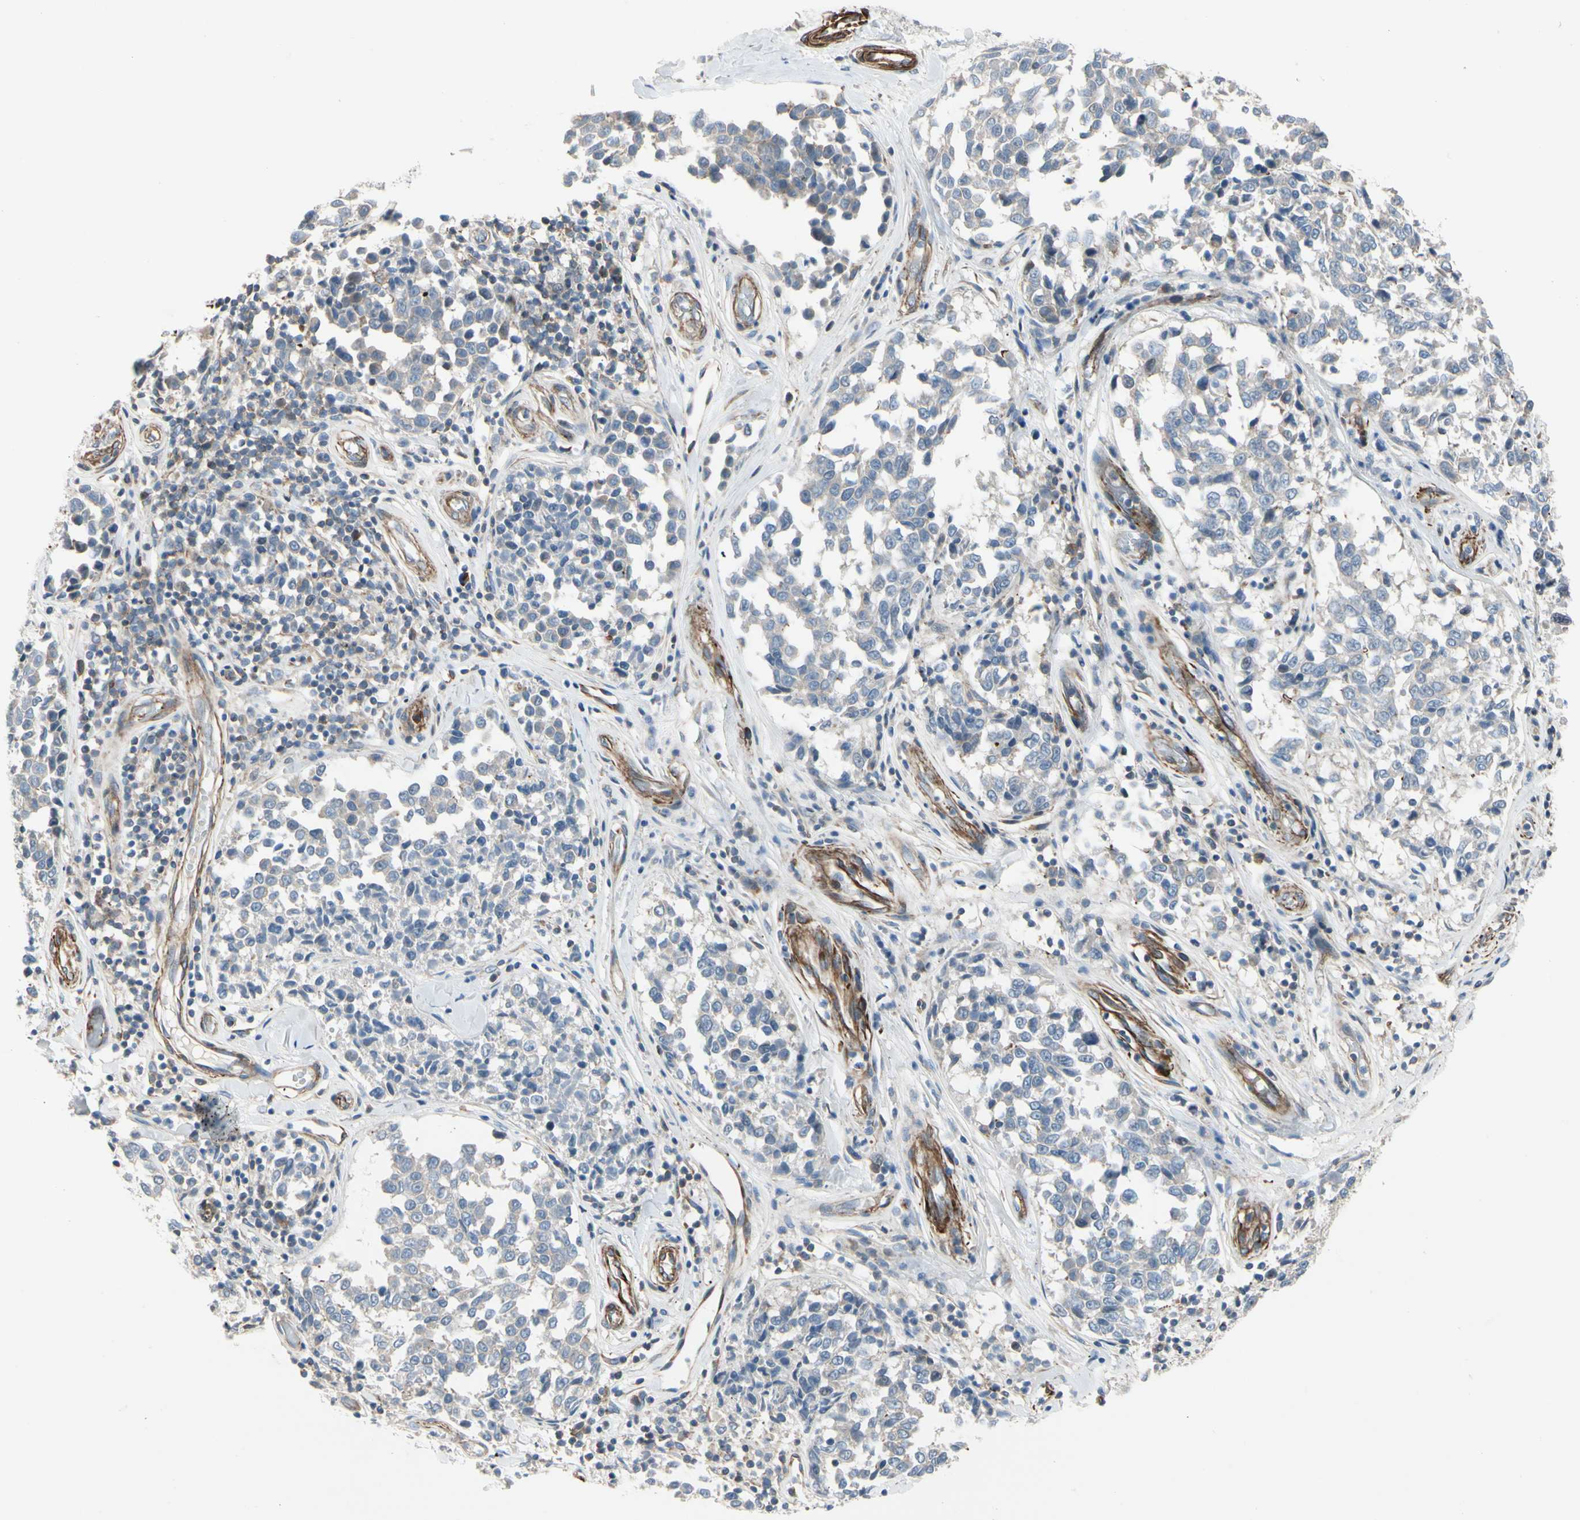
{"staining": {"intensity": "negative", "quantity": "none", "location": "none"}, "tissue": "melanoma", "cell_type": "Tumor cells", "image_type": "cancer", "snomed": [{"axis": "morphology", "description": "Malignant melanoma, NOS"}, {"axis": "topography", "description": "Skin"}], "caption": "Tumor cells show no significant positivity in melanoma.", "gene": "TPM1", "patient": {"sex": "female", "age": 64}}